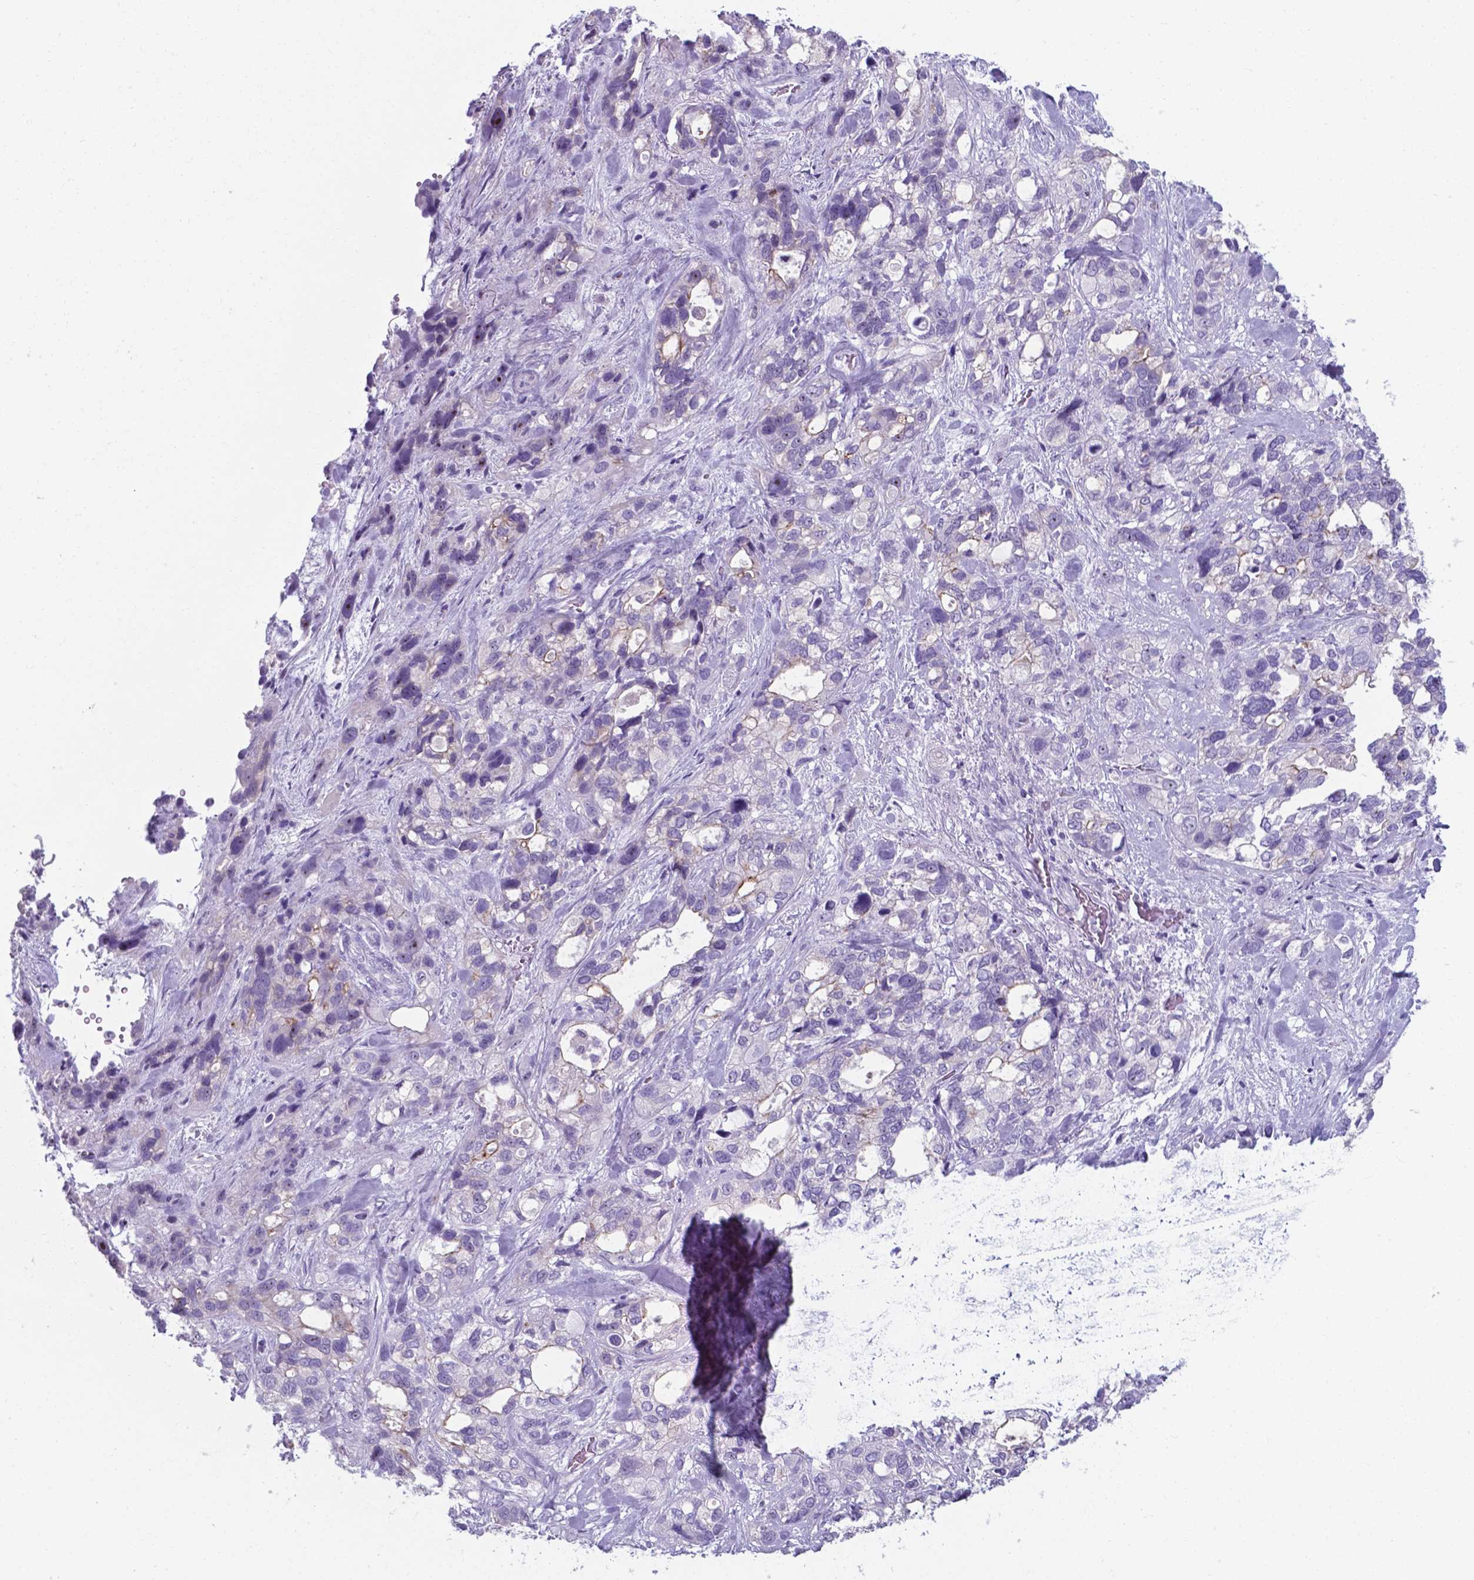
{"staining": {"intensity": "negative", "quantity": "none", "location": "none"}, "tissue": "stomach cancer", "cell_type": "Tumor cells", "image_type": "cancer", "snomed": [{"axis": "morphology", "description": "Adenocarcinoma, NOS"}, {"axis": "topography", "description": "Stomach, upper"}], "caption": "This is an immunohistochemistry micrograph of human stomach adenocarcinoma. There is no expression in tumor cells.", "gene": "AP5B1", "patient": {"sex": "female", "age": 81}}